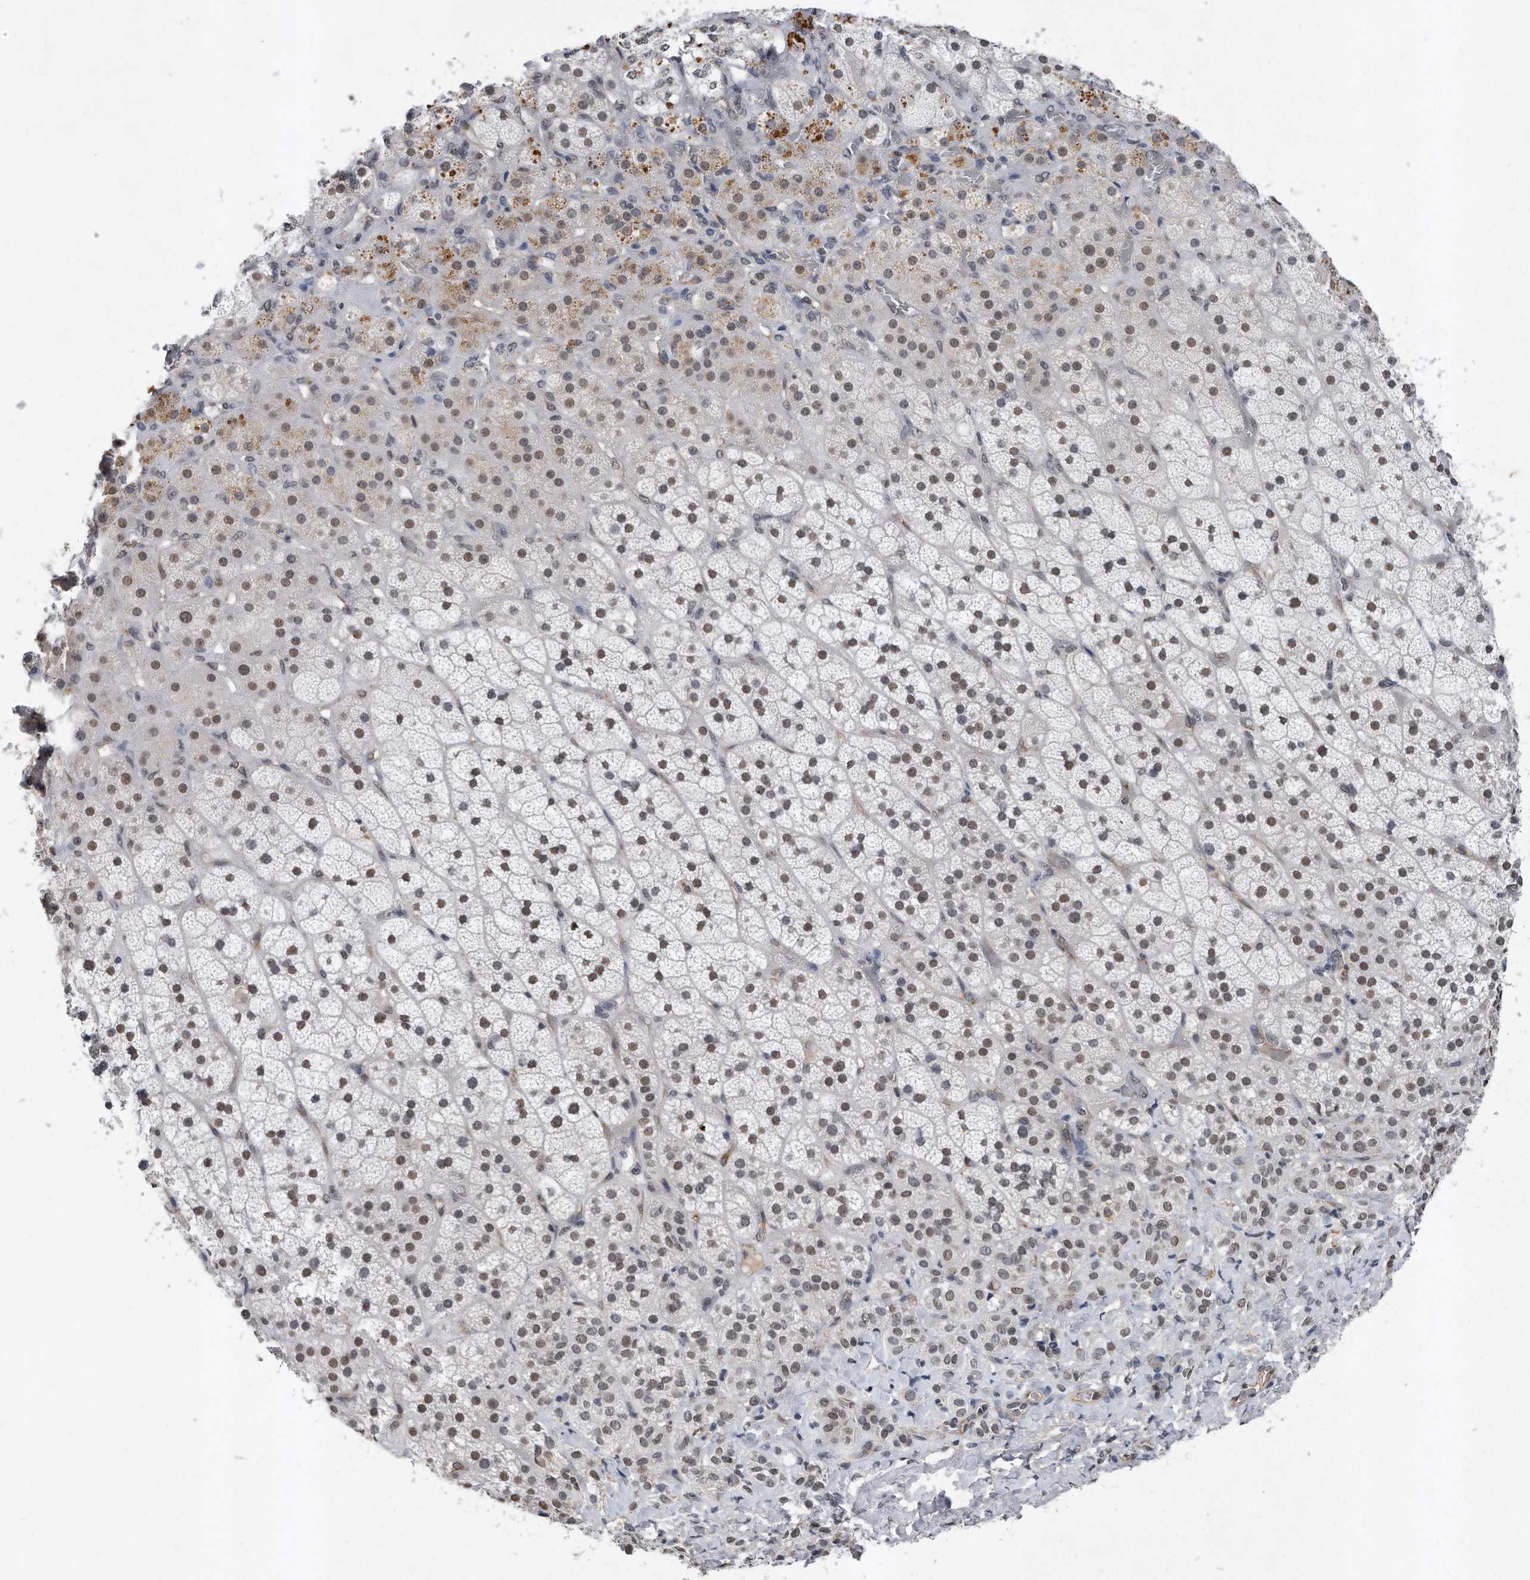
{"staining": {"intensity": "moderate", "quantity": ">75%", "location": "nuclear"}, "tissue": "adrenal gland", "cell_type": "Glandular cells", "image_type": "normal", "snomed": [{"axis": "morphology", "description": "Normal tissue, NOS"}, {"axis": "topography", "description": "Adrenal gland"}], "caption": "DAB immunohistochemical staining of benign adrenal gland displays moderate nuclear protein staining in about >75% of glandular cells. Nuclei are stained in blue.", "gene": "TP53INP1", "patient": {"sex": "male", "age": 57}}